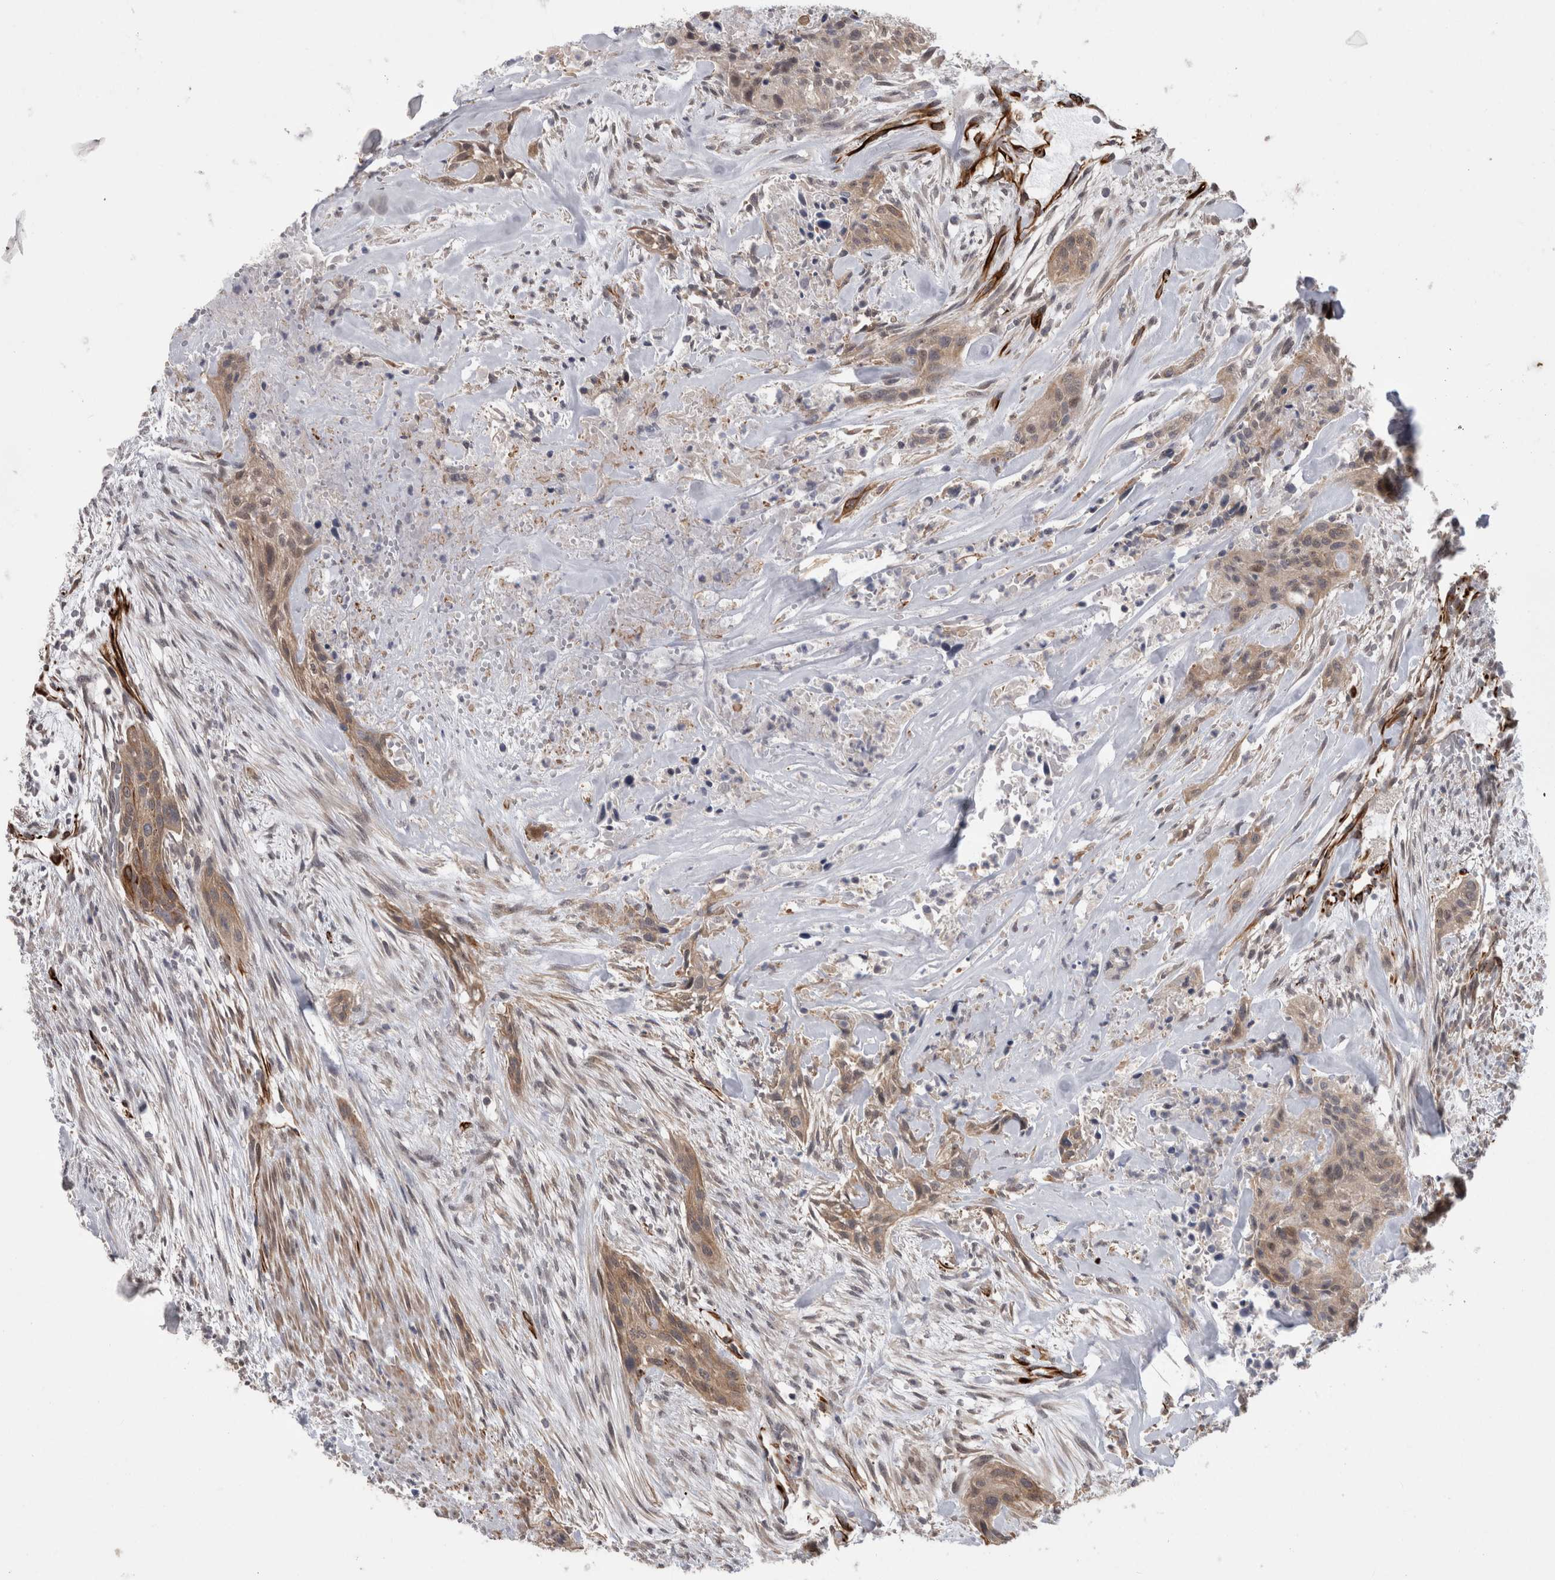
{"staining": {"intensity": "moderate", "quantity": ">75%", "location": "cytoplasmic/membranous"}, "tissue": "urothelial cancer", "cell_type": "Tumor cells", "image_type": "cancer", "snomed": [{"axis": "morphology", "description": "Urothelial carcinoma, High grade"}, {"axis": "topography", "description": "Urinary bladder"}], "caption": "A medium amount of moderate cytoplasmic/membranous staining is seen in approximately >75% of tumor cells in urothelial cancer tissue.", "gene": "FAM83H", "patient": {"sex": "male", "age": 35}}